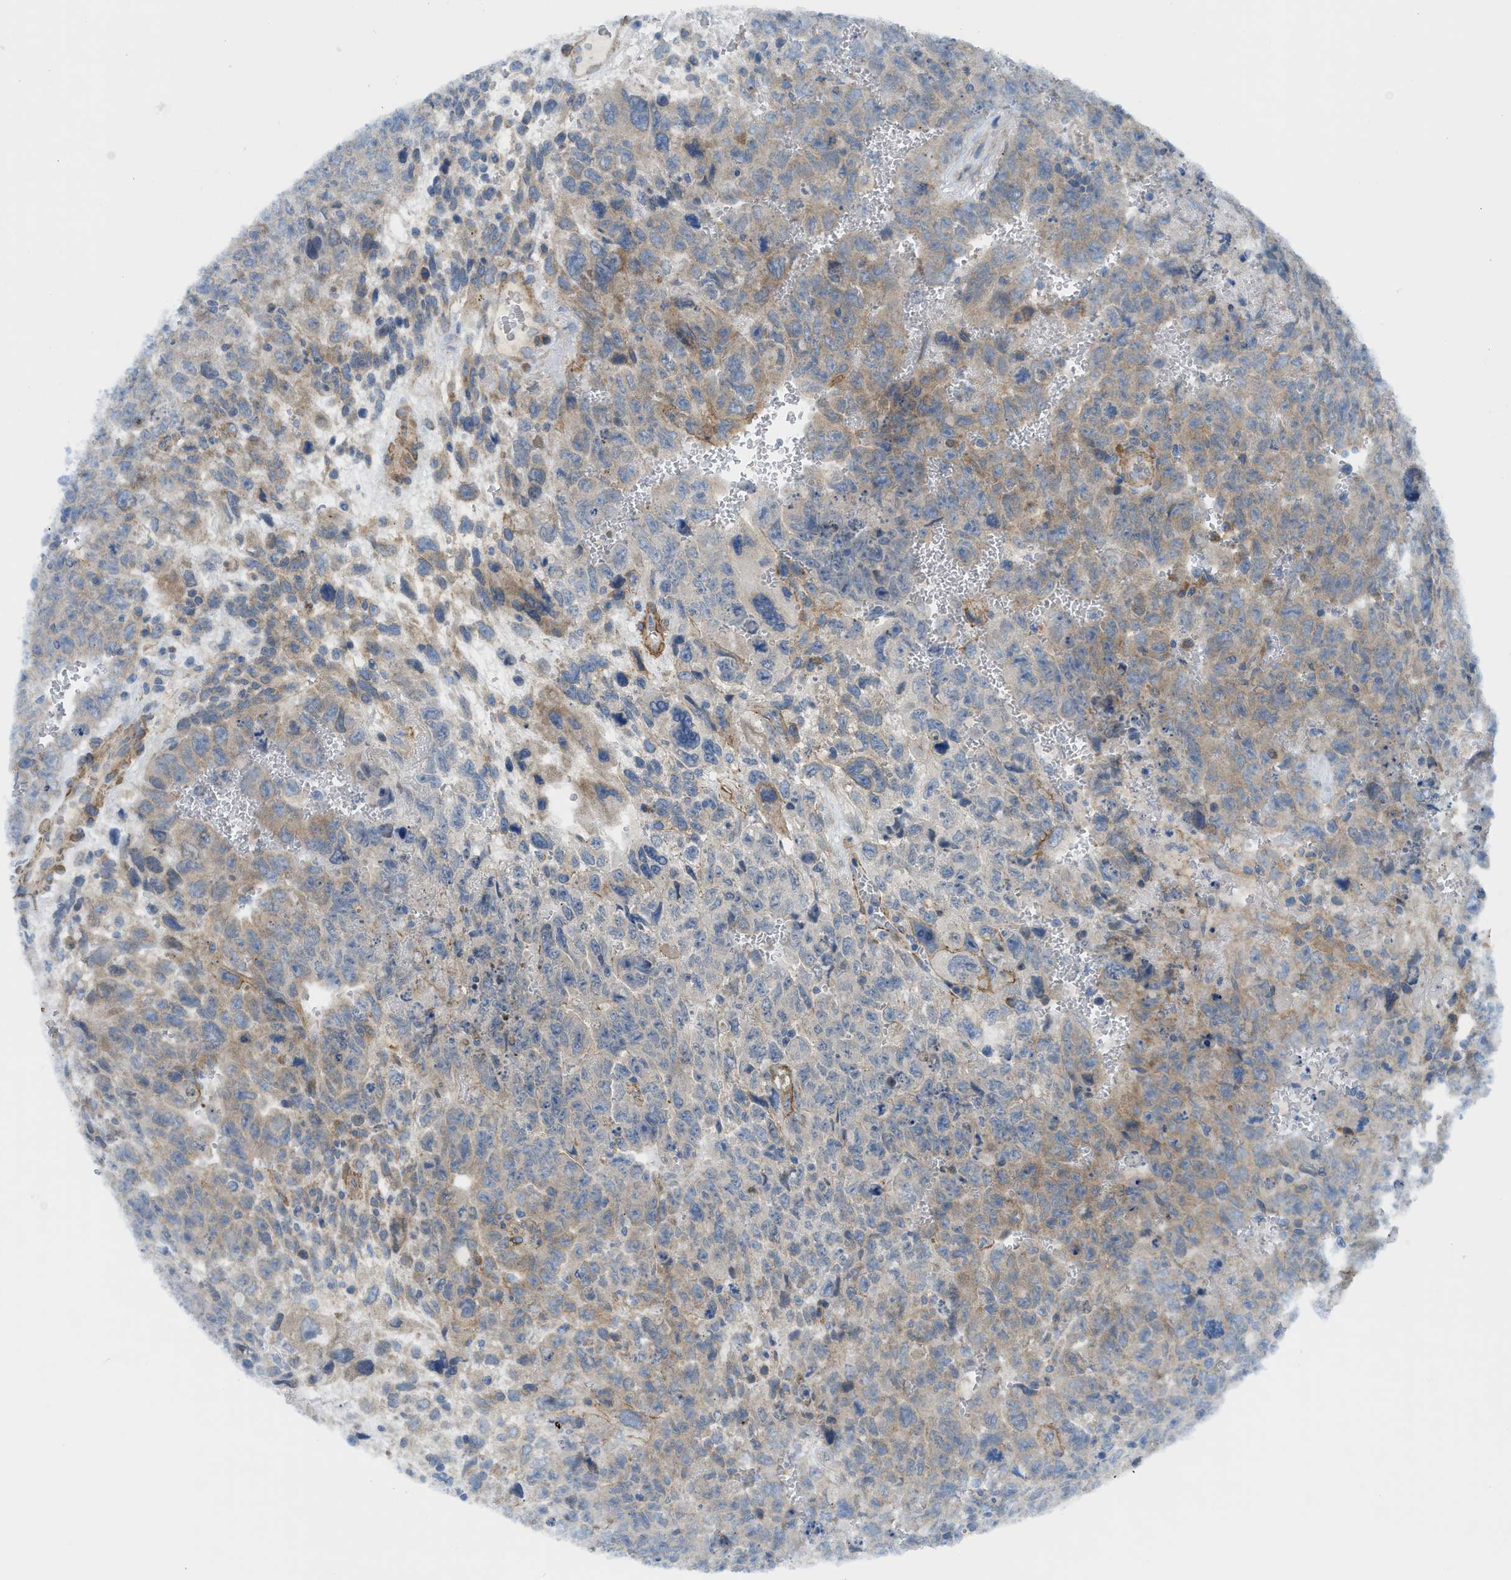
{"staining": {"intensity": "moderate", "quantity": "<25%", "location": "cytoplasmic/membranous"}, "tissue": "testis cancer", "cell_type": "Tumor cells", "image_type": "cancer", "snomed": [{"axis": "morphology", "description": "Carcinoma, Embryonal, NOS"}, {"axis": "topography", "description": "Testis"}], "caption": "This image reveals immunohistochemistry (IHC) staining of human testis cancer, with low moderate cytoplasmic/membranous staining in approximately <25% of tumor cells.", "gene": "BMPR1A", "patient": {"sex": "male", "age": 28}}